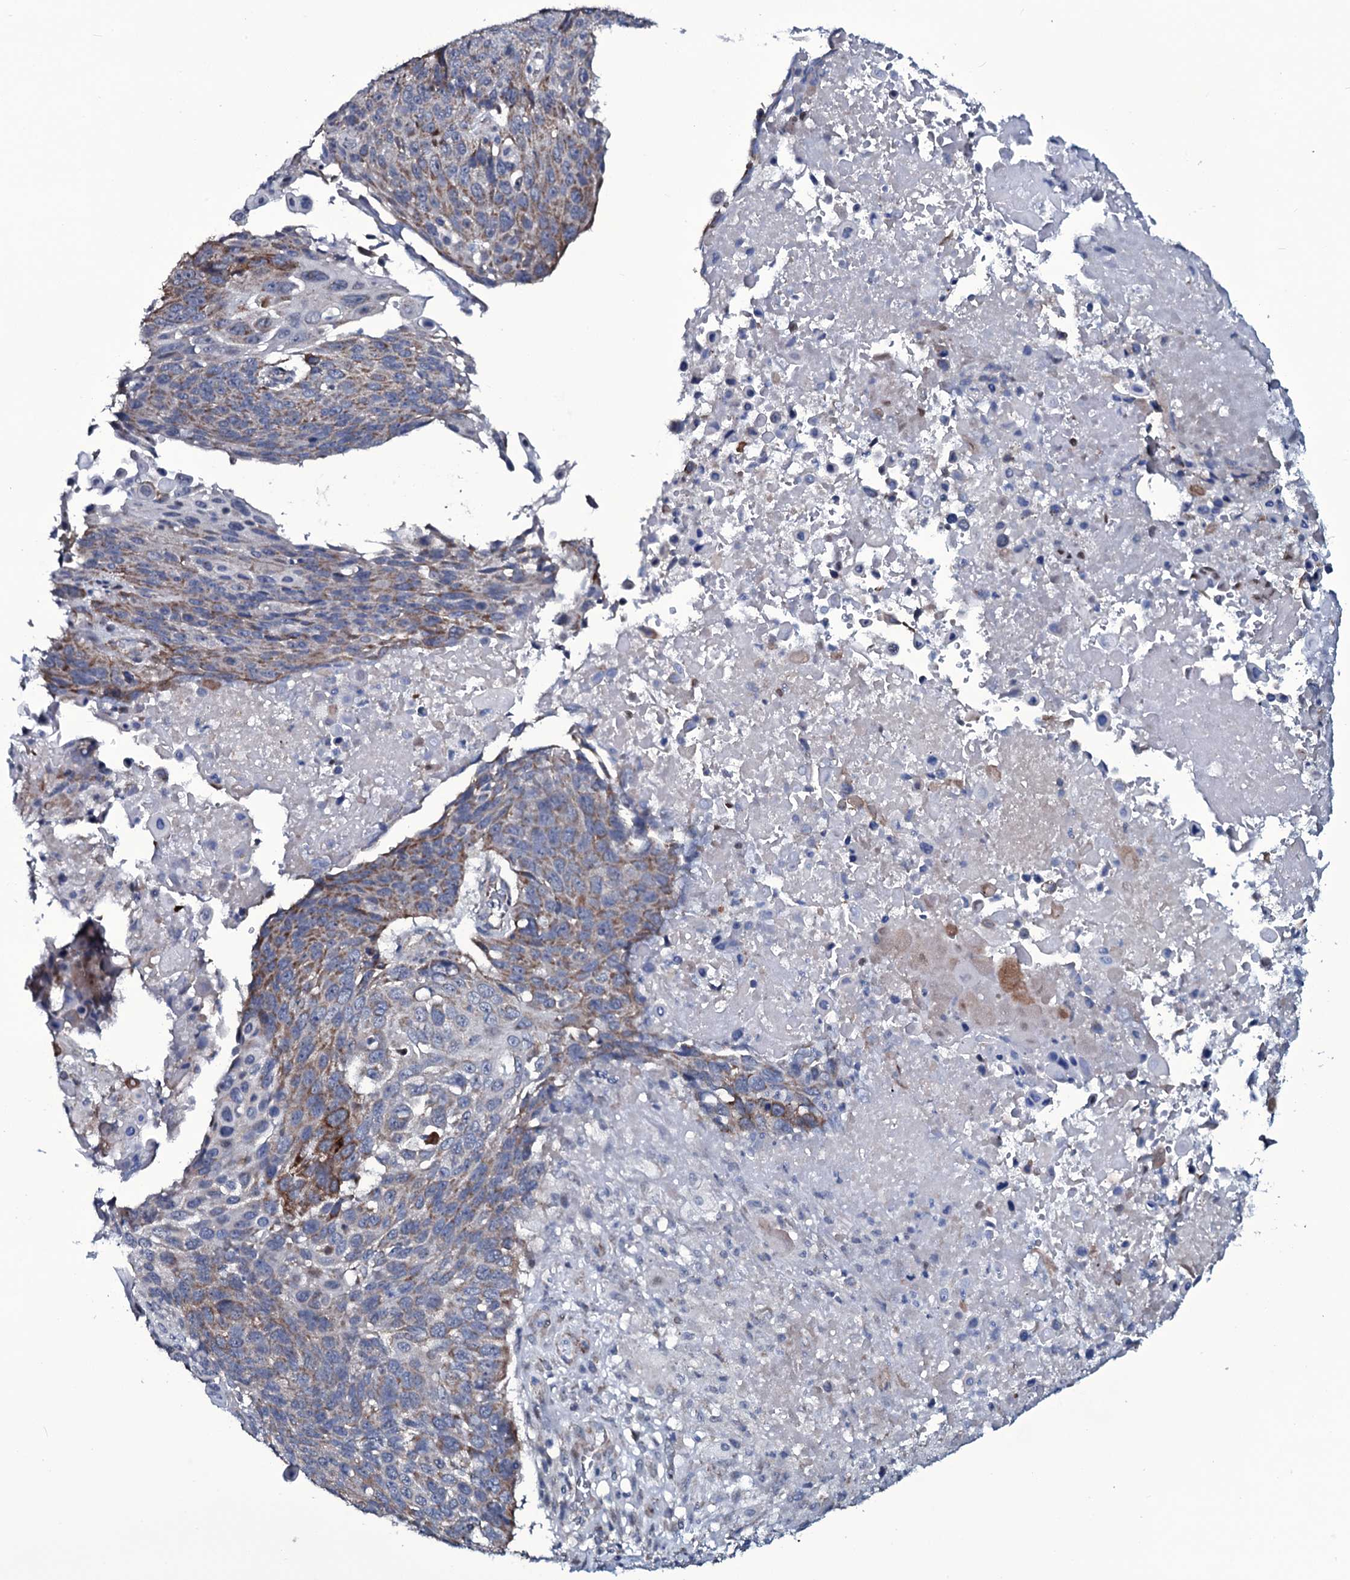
{"staining": {"intensity": "moderate", "quantity": "25%-75%", "location": "cytoplasmic/membranous"}, "tissue": "lung cancer", "cell_type": "Tumor cells", "image_type": "cancer", "snomed": [{"axis": "morphology", "description": "Squamous cell carcinoma, NOS"}, {"axis": "topography", "description": "Lung"}], "caption": "Immunohistochemistry of squamous cell carcinoma (lung) exhibits medium levels of moderate cytoplasmic/membranous positivity in approximately 25%-75% of tumor cells.", "gene": "WIPF3", "patient": {"sex": "male", "age": 66}}